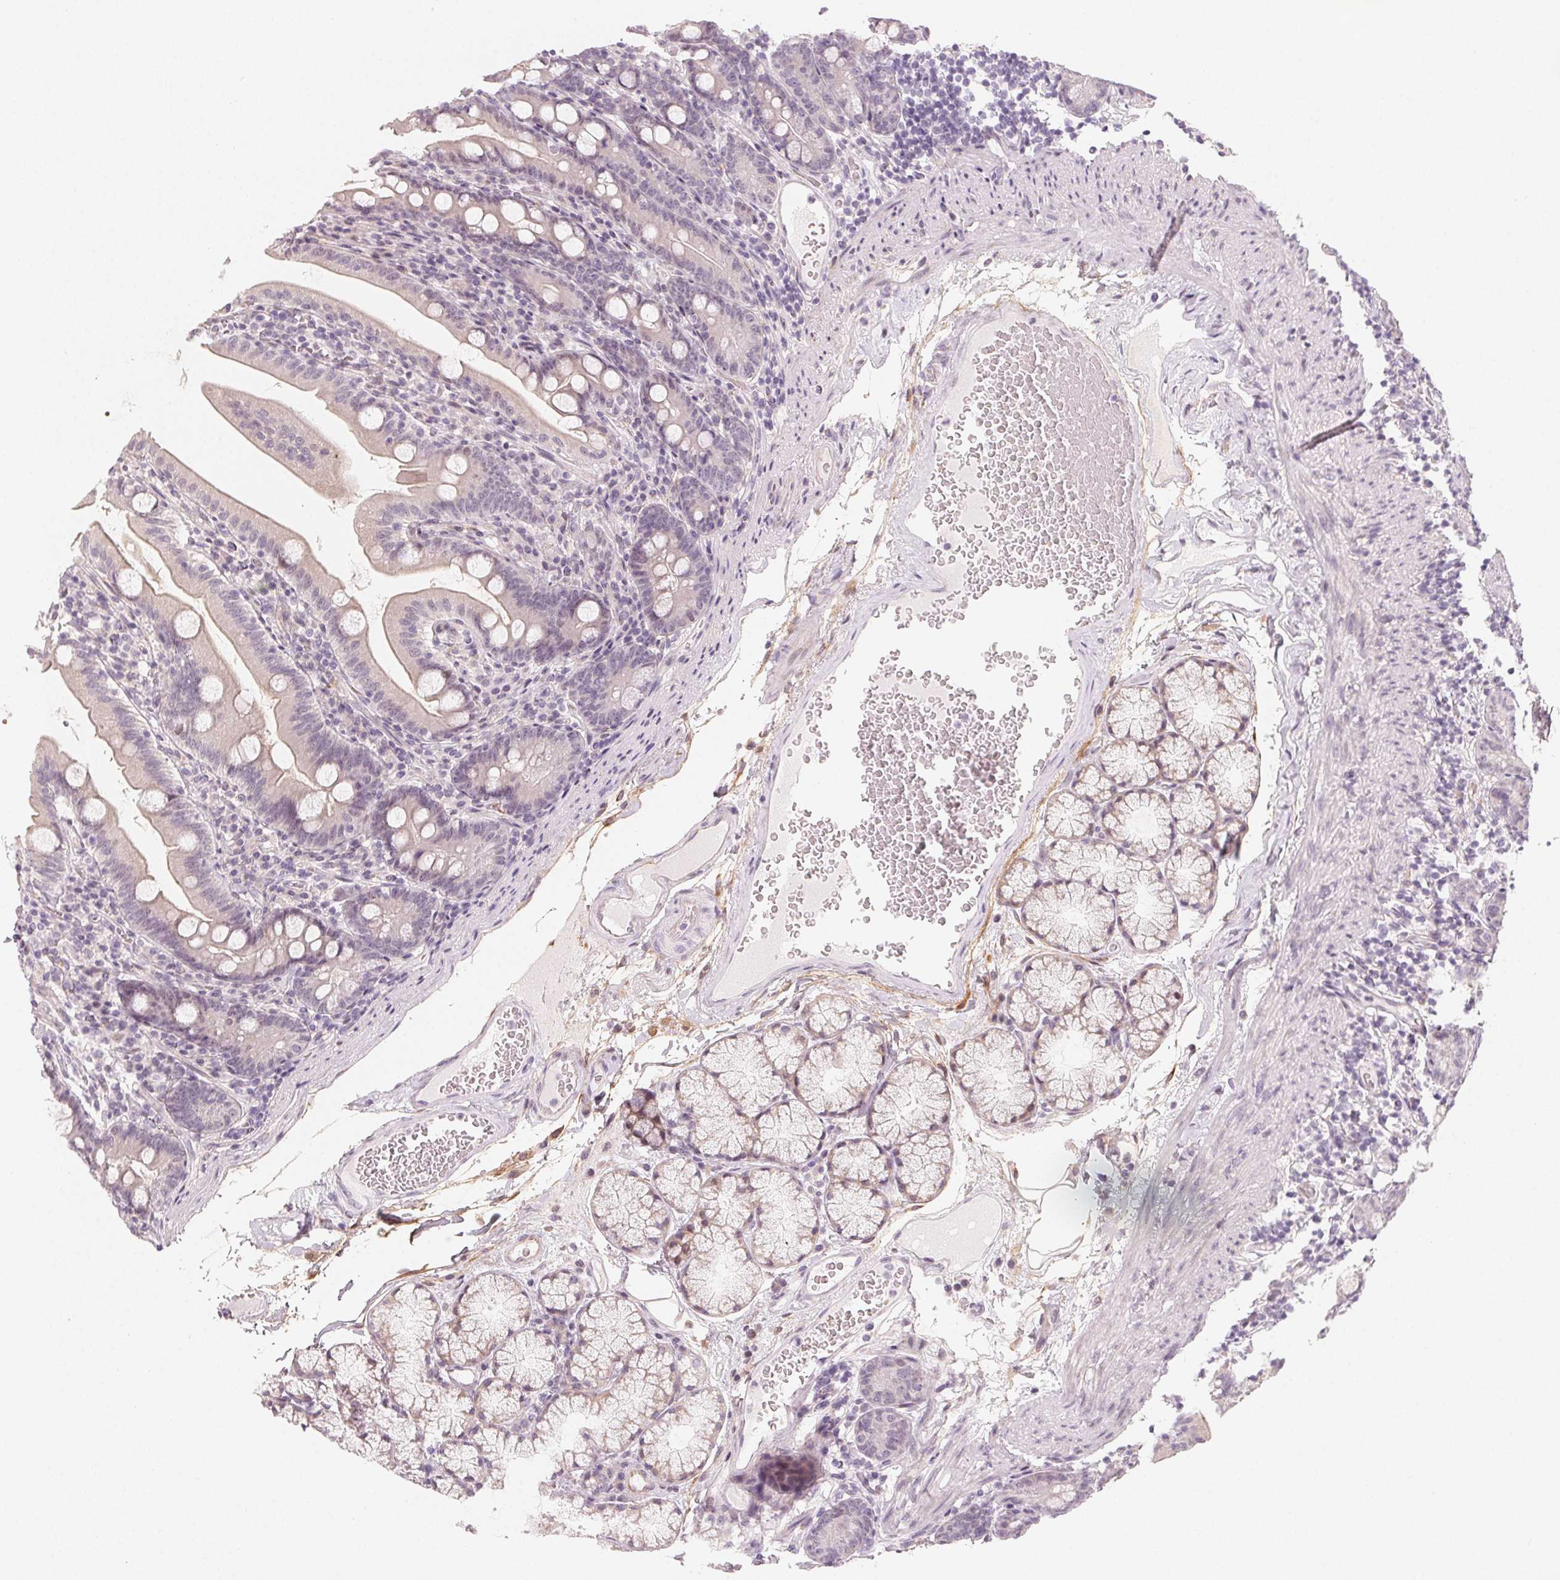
{"staining": {"intensity": "weak", "quantity": "<25%", "location": "cytoplasmic/membranous"}, "tissue": "duodenum", "cell_type": "Glandular cells", "image_type": "normal", "snomed": [{"axis": "morphology", "description": "Normal tissue, NOS"}, {"axis": "topography", "description": "Duodenum"}], "caption": "Immunohistochemistry image of normal duodenum stained for a protein (brown), which displays no staining in glandular cells.", "gene": "CCDC96", "patient": {"sex": "female", "age": 67}}